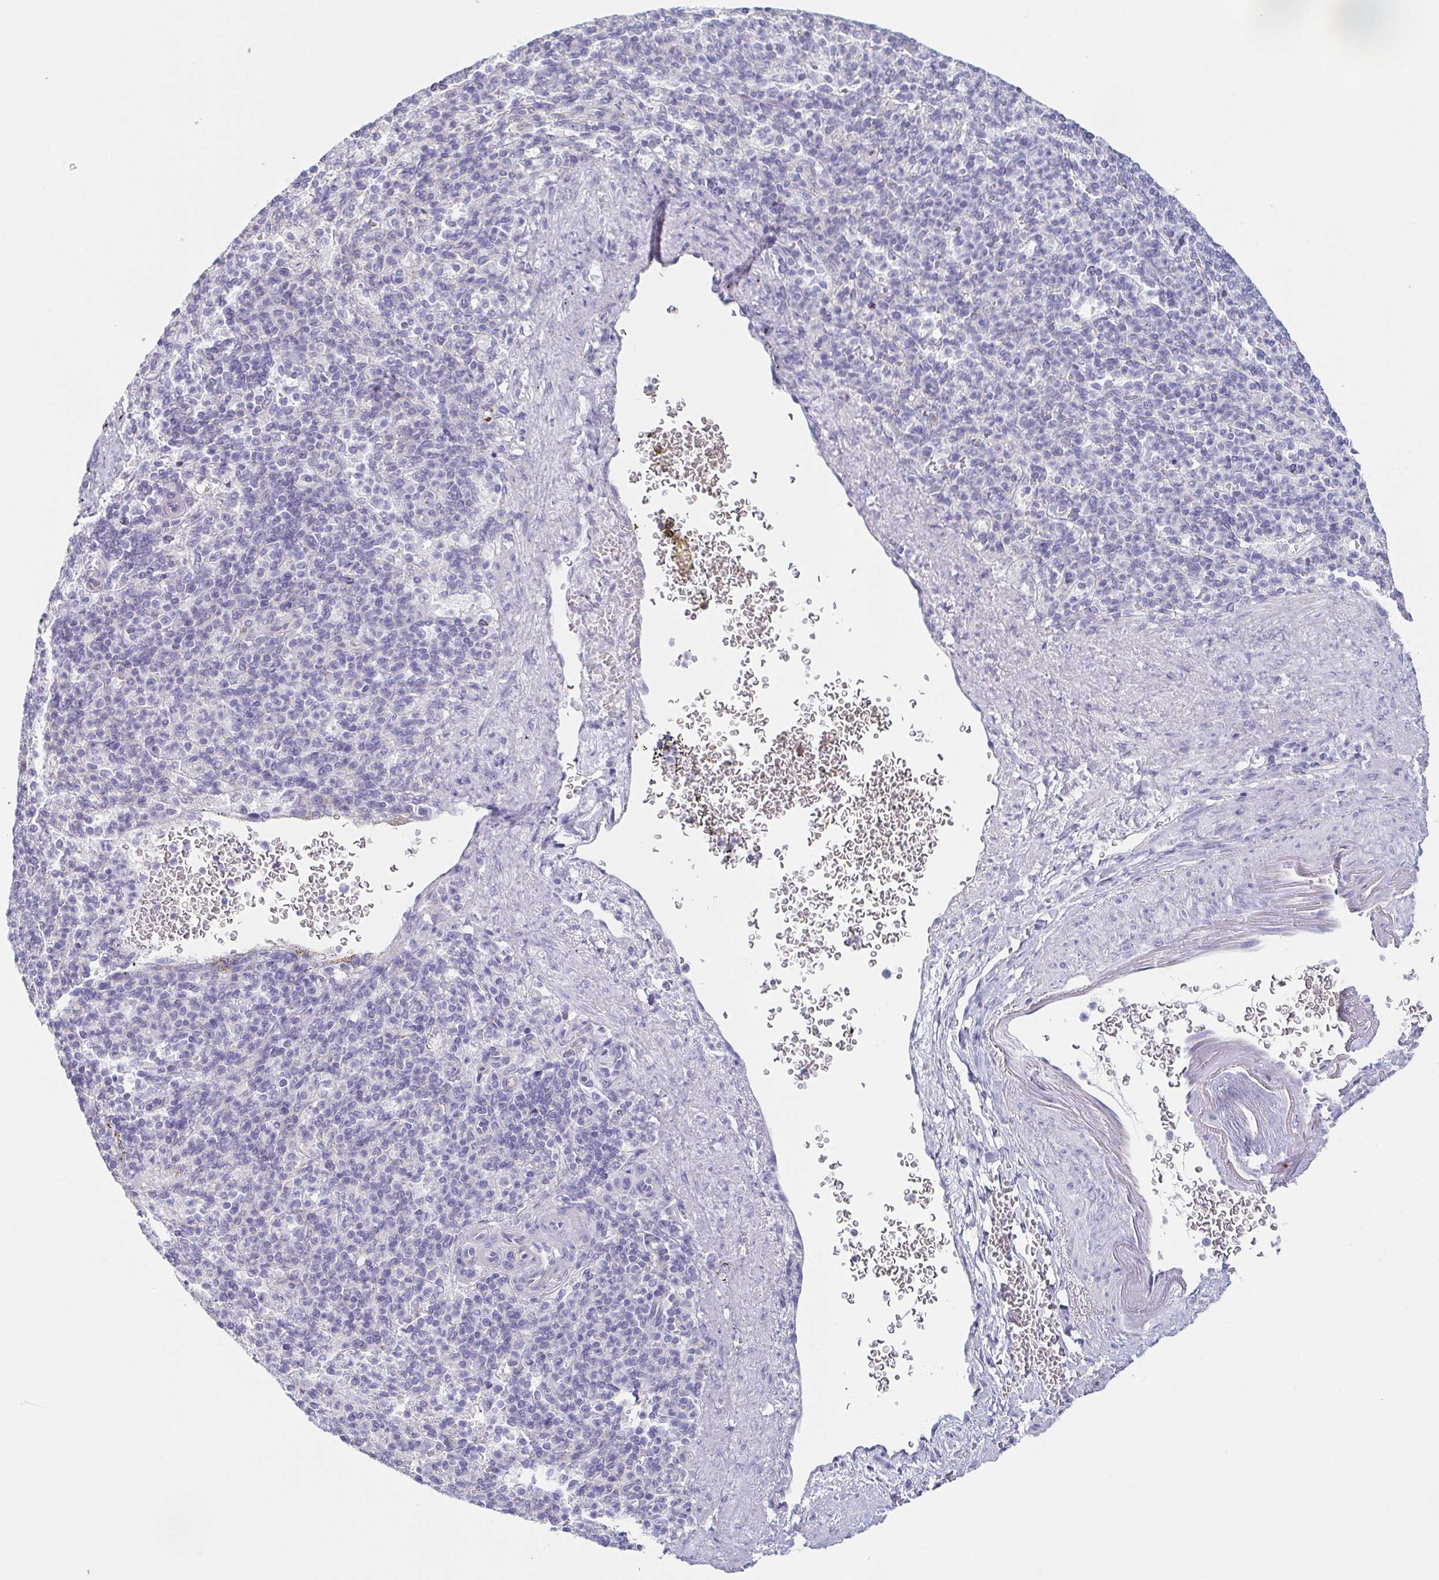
{"staining": {"intensity": "negative", "quantity": "none", "location": "none"}, "tissue": "spleen", "cell_type": "Cells in red pulp", "image_type": "normal", "snomed": [{"axis": "morphology", "description": "Normal tissue, NOS"}, {"axis": "topography", "description": "Spleen"}], "caption": "The immunohistochemistry (IHC) image has no significant expression in cells in red pulp of spleen.", "gene": "PRR27", "patient": {"sex": "female", "age": 74}}